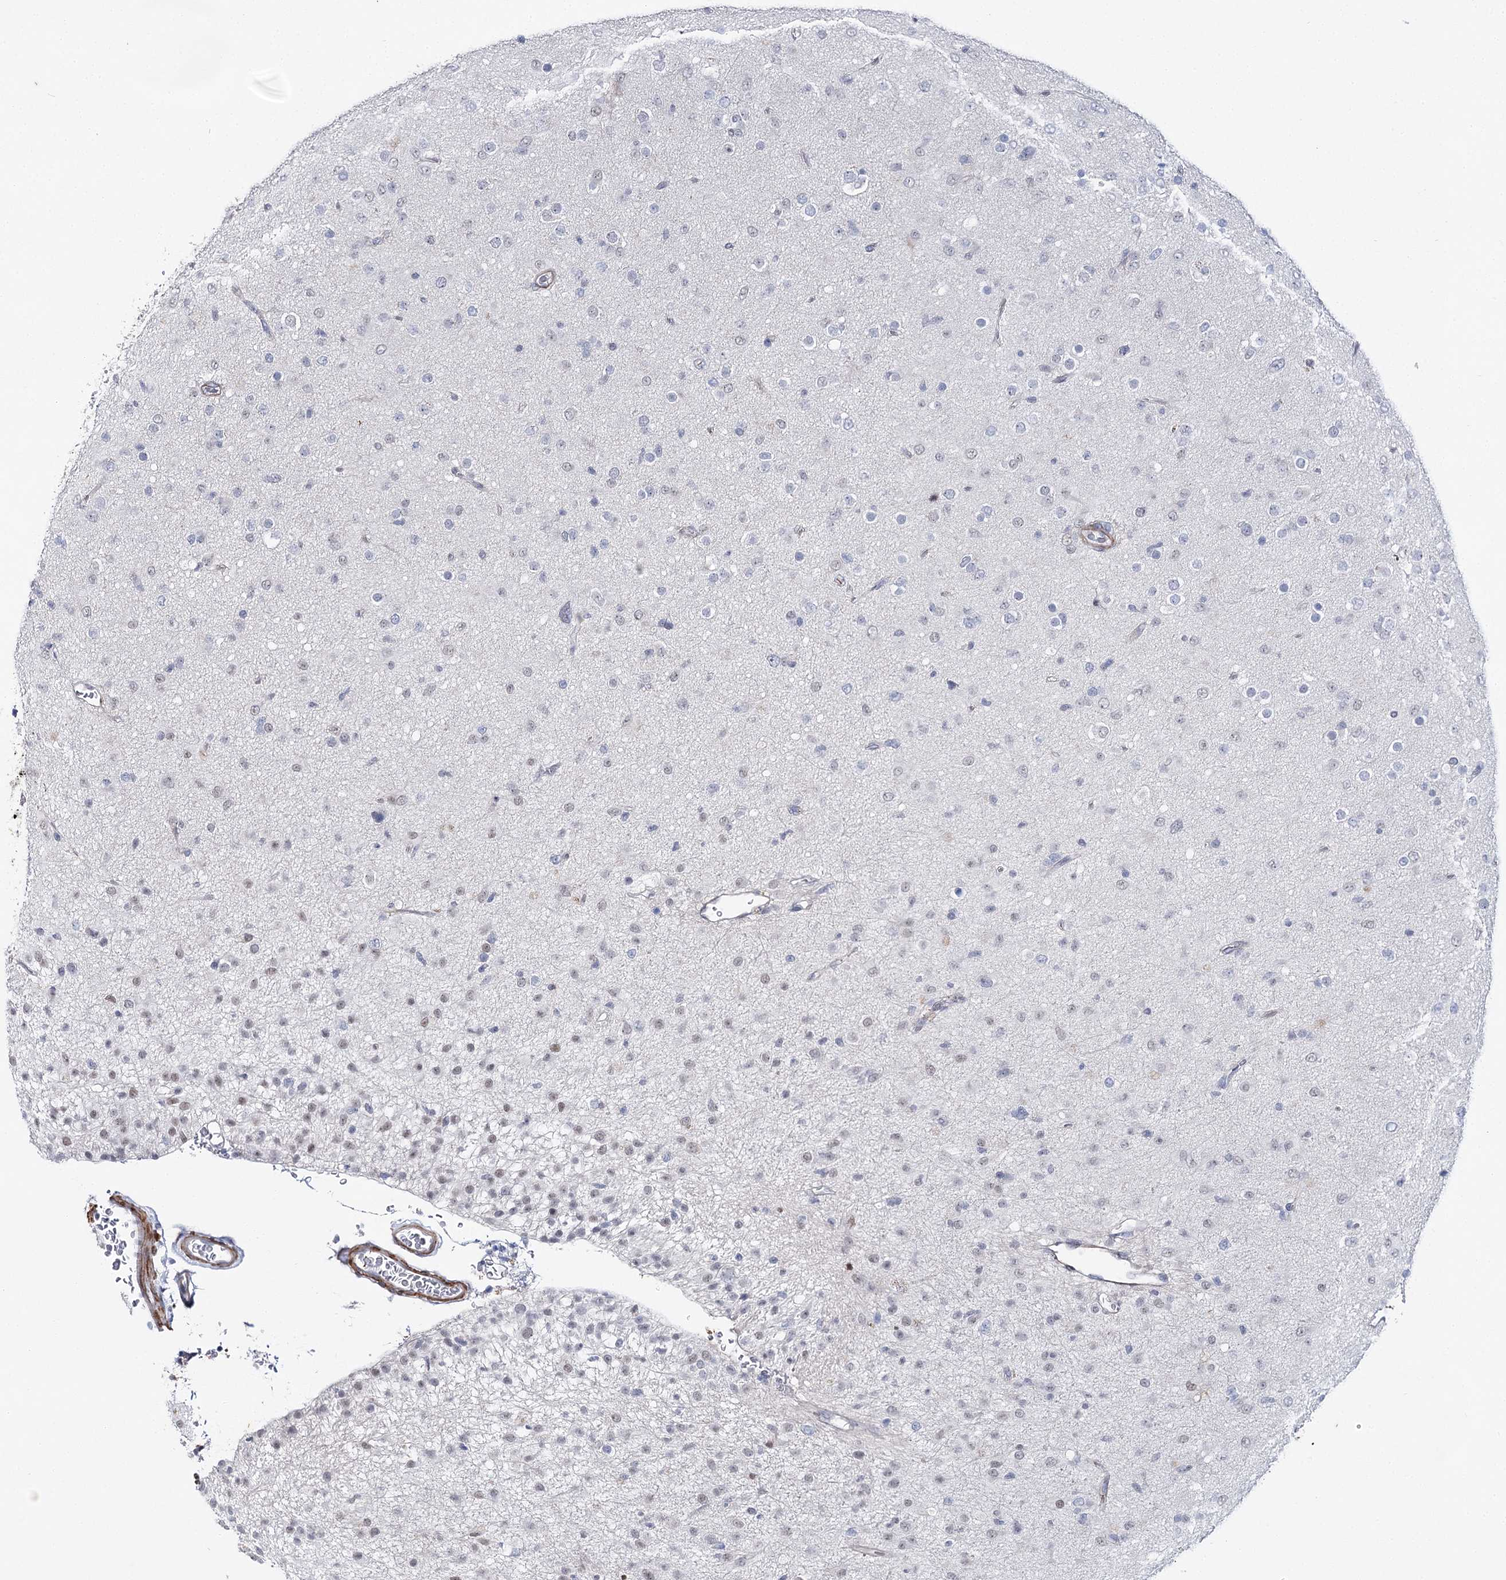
{"staining": {"intensity": "negative", "quantity": "none", "location": "none"}, "tissue": "glioma", "cell_type": "Tumor cells", "image_type": "cancer", "snomed": [{"axis": "morphology", "description": "Glioma, malignant, Low grade"}, {"axis": "topography", "description": "Brain"}], "caption": "A high-resolution image shows immunohistochemistry (IHC) staining of low-grade glioma (malignant), which demonstrates no significant staining in tumor cells.", "gene": "AGXT2", "patient": {"sex": "male", "age": 65}}